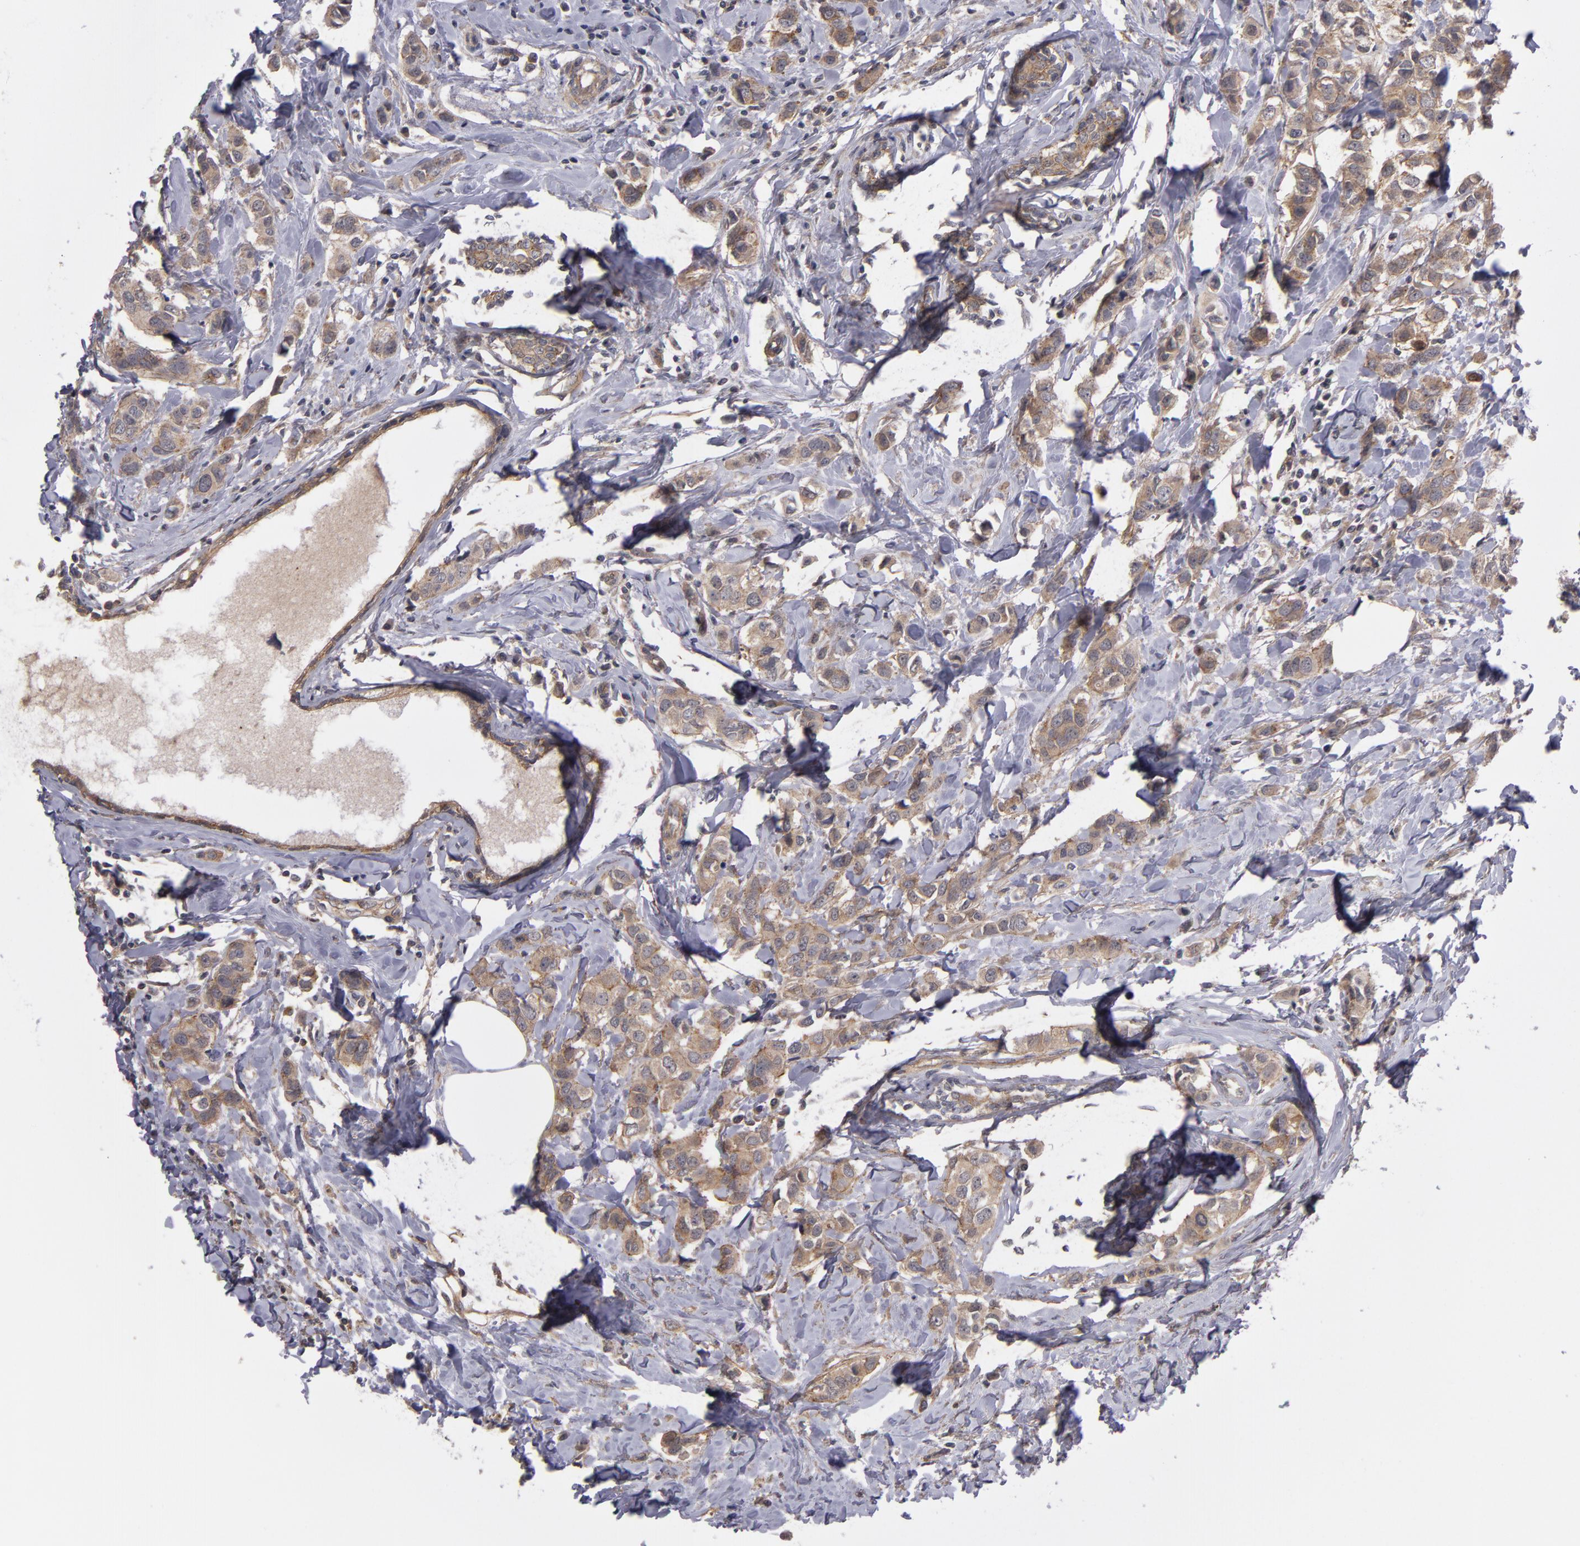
{"staining": {"intensity": "weak", "quantity": ">75%", "location": "cytoplasmic/membranous"}, "tissue": "breast cancer", "cell_type": "Tumor cells", "image_type": "cancer", "snomed": [{"axis": "morphology", "description": "Normal tissue, NOS"}, {"axis": "morphology", "description": "Duct carcinoma"}, {"axis": "topography", "description": "Breast"}], "caption": "Immunohistochemistry (IHC) image of breast cancer (intraductal carcinoma) stained for a protein (brown), which demonstrates low levels of weak cytoplasmic/membranous expression in approximately >75% of tumor cells.", "gene": "CTSO", "patient": {"sex": "female", "age": 50}}